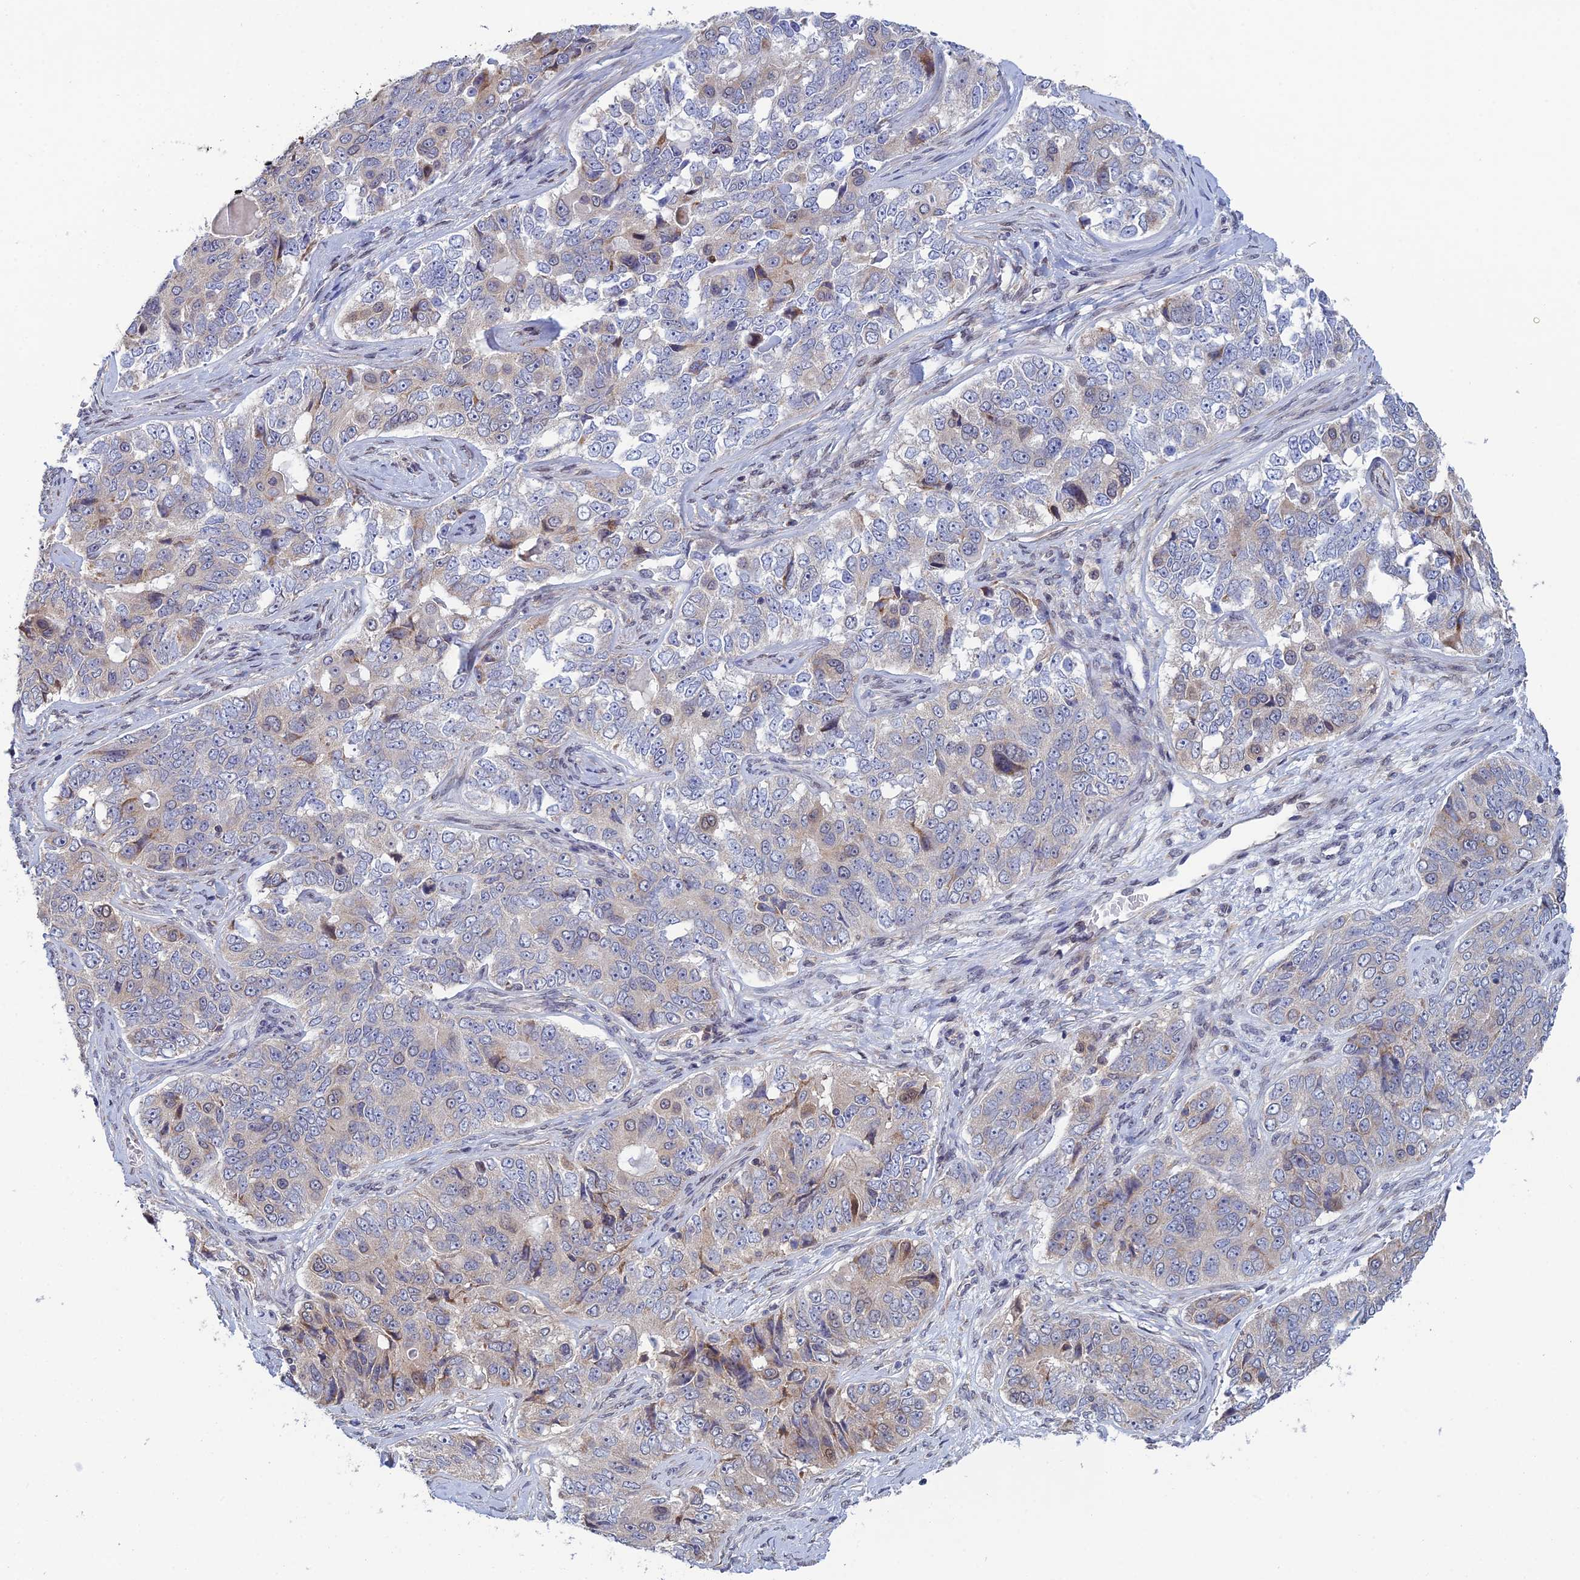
{"staining": {"intensity": "weak", "quantity": "<25%", "location": "cytoplasmic/membranous"}, "tissue": "ovarian cancer", "cell_type": "Tumor cells", "image_type": "cancer", "snomed": [{"axis": "morphology", "description": "Carcinoma, endometroid"}, {"axis": "topography", "description": "Ovary"}], "caption": "Human ovarian cancer (endometroid carcinoma) stained for a protein using IHC reveals no expression in tumor cells.", "gene": "SRA1", "patient": {"sex": "female", "age": 51}}